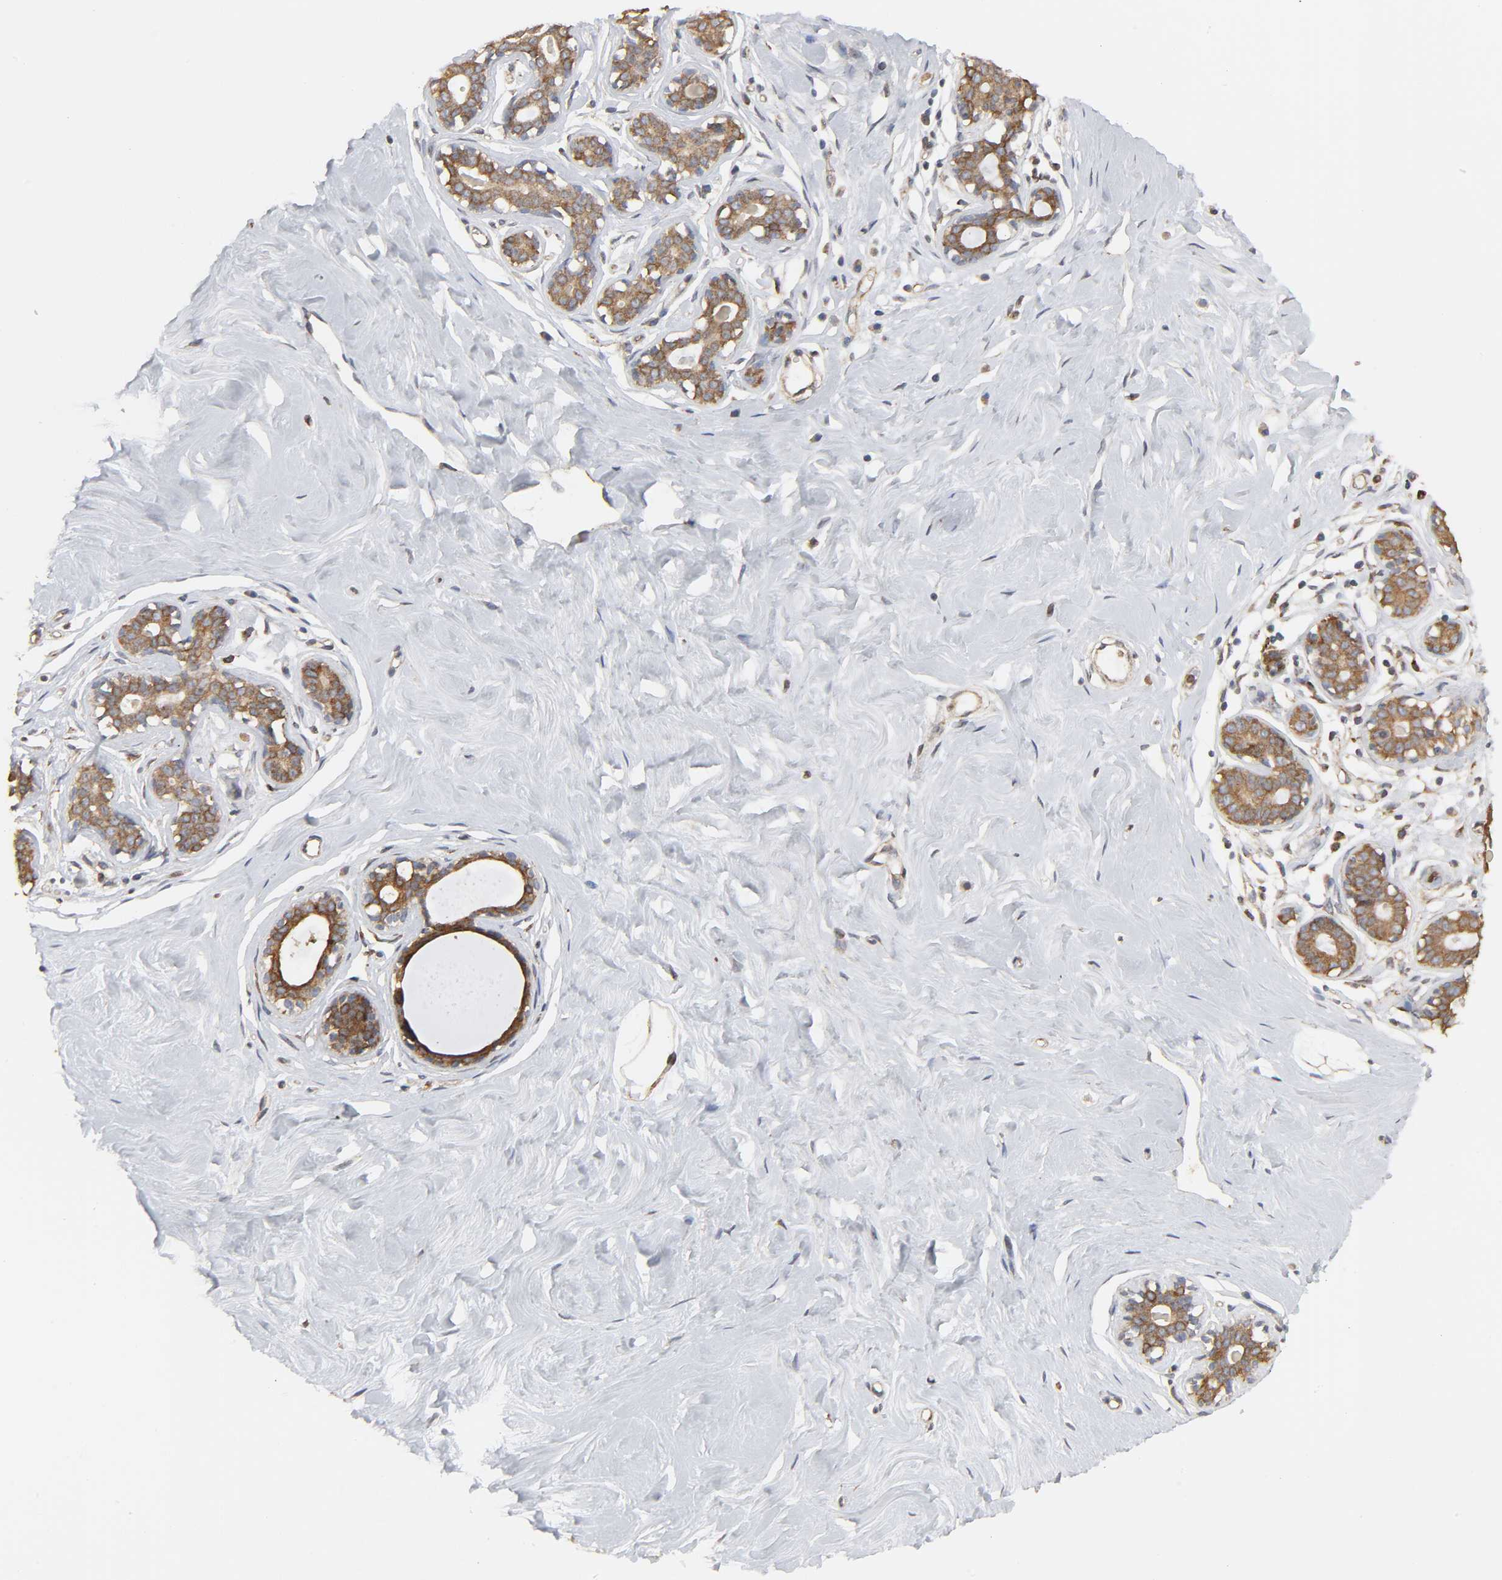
{"staining": {"intensity": "moderate", "quantity": ">75%", "location": "cytoplasmic/membranous"}, "tissue": "breast", "cell_type": "Adipocytes", "image_type": "normal", "snomed": [{"axis": "morphology", "description": "Normal tissue, NOS"}, {"axis": "topography", "description": "Breast"}], "caption": "Immunohistochemistry (IHC) of normal human breast displays medium levels of moderate cytoplasmic/membranous staining in approximately >75% of adipocytes. The protein of interest is stained brown, and the nuclei are stained in blue (DAB IHC with brightfield microscopy, high magnification).", "gene": "POR", "patient": {"sex": "female", "age": 23}}